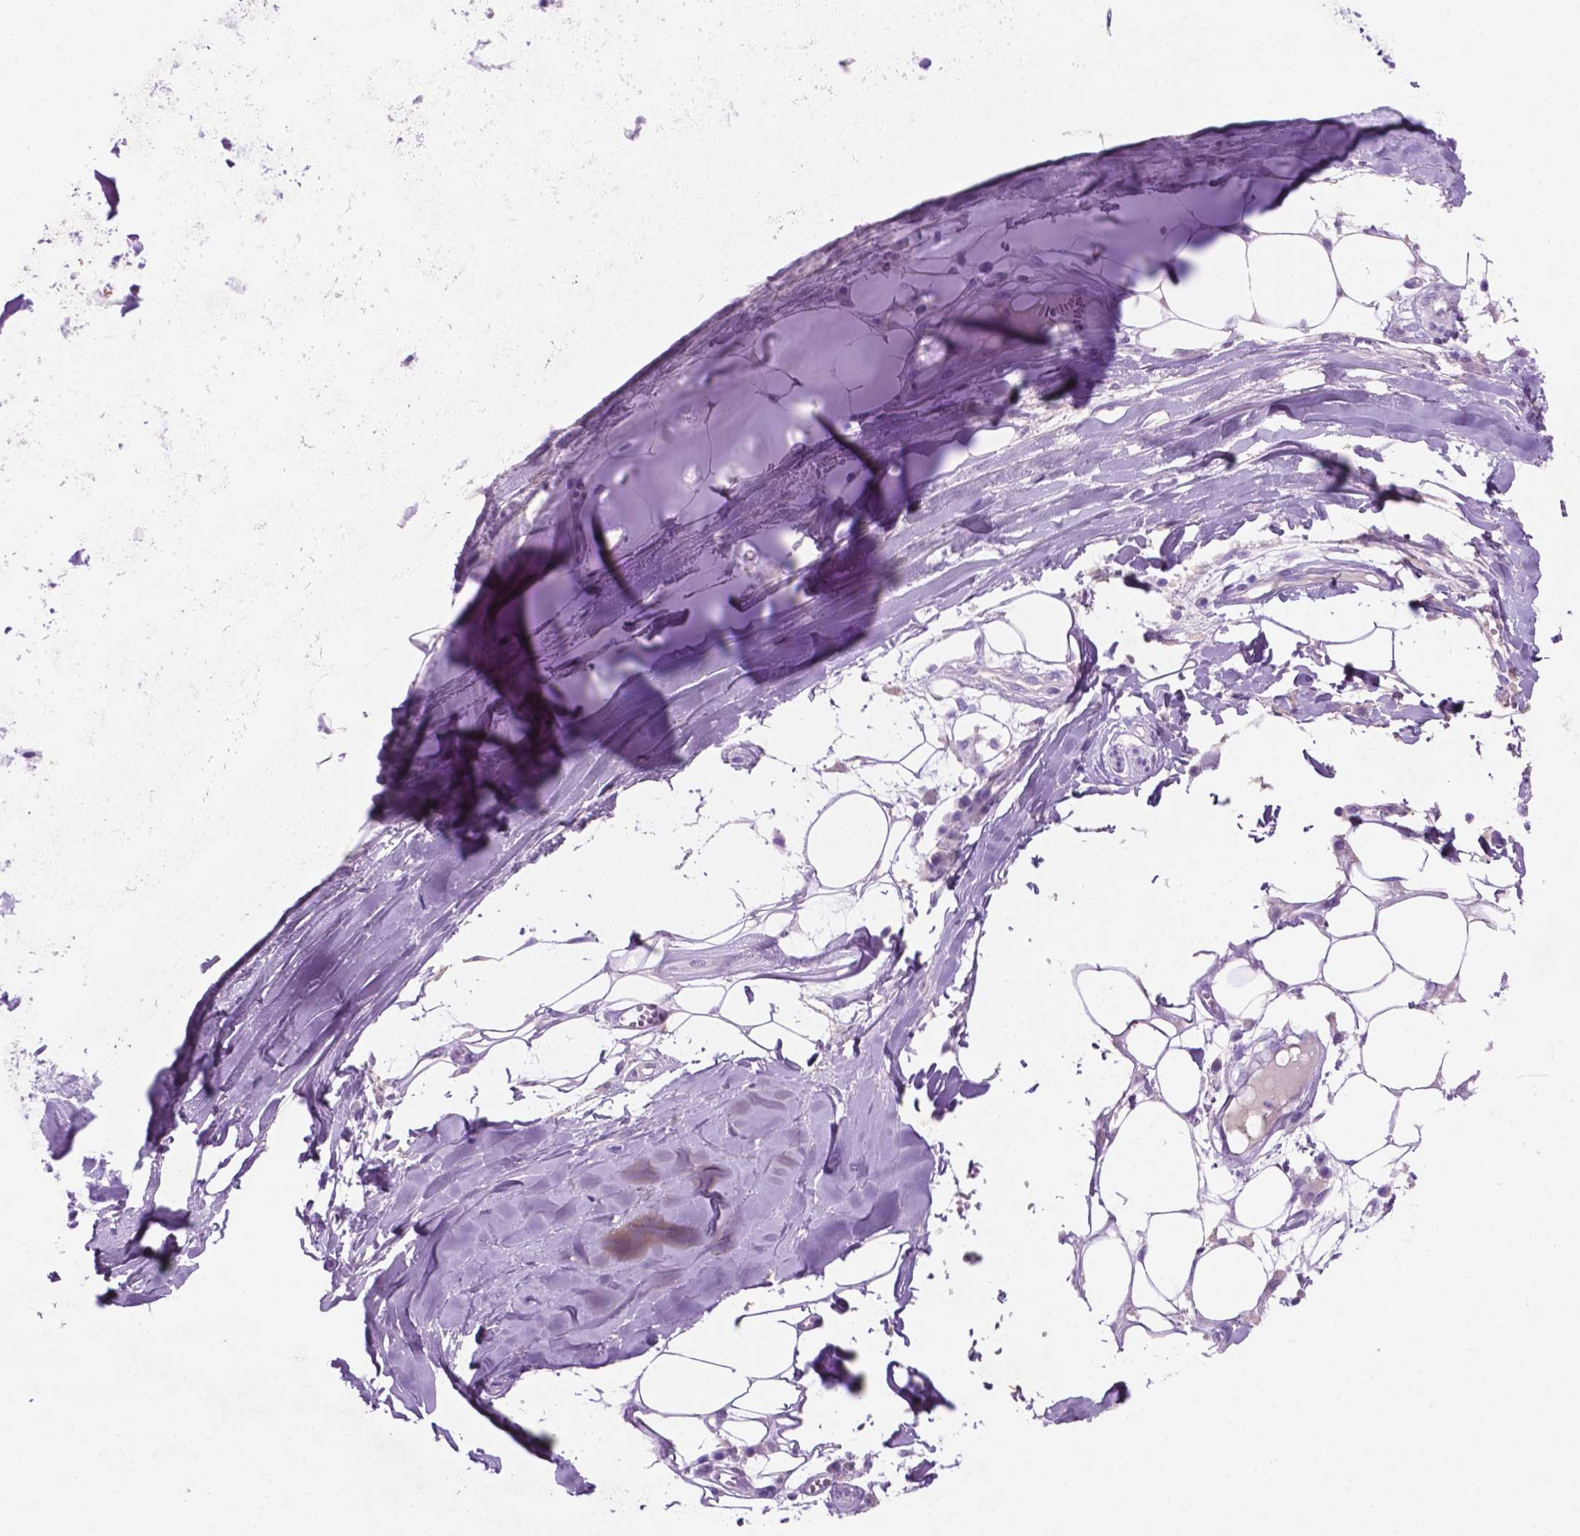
{"staining": {"intensity": "negative", "quantity": "none", "location": "none"}, "tissue": "adipose tissue", "cell_type": "Adipocytes", "image_type": "normal", "snomed": [{"axis": "morphology", "description": "Normal tissue, NOS"}, {"axis": "morphology", "description": "Squamous cell carcinoma, NOS"}, {"axis": "topography", "description": "Cartilage tissue"}, {"axis": "topography", "description": "Bronchus"}, {"axis": "topography", "description": "Lung"}], "caption": "Adipocytes are negative for brown protein staining in unremarkable adipose tissue. (DAB immunohistochemistry with hematoxylin counter stain).", "gene": "POU4F1", "patient": {"sex": "male", "age": 66}}